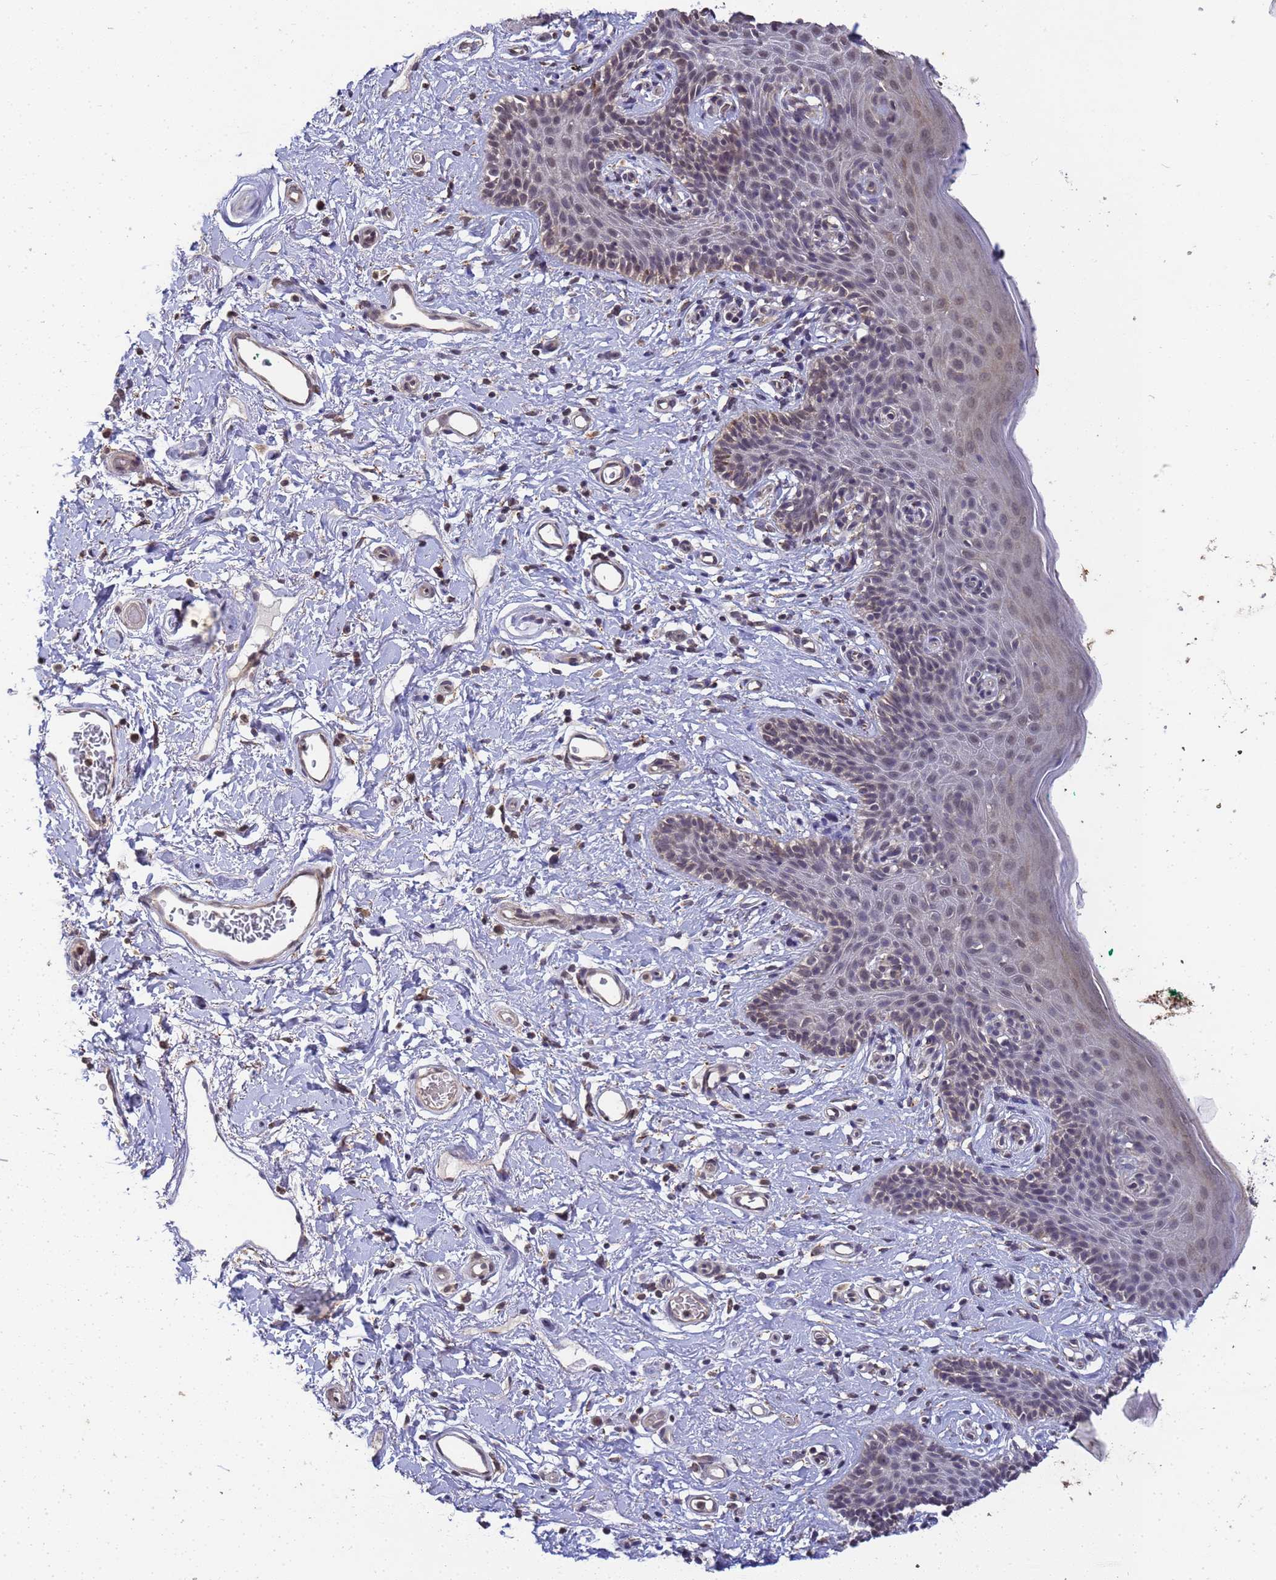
{"staining": {"intensity": "weak", "quantity": "<25%", "location": "nuclear"}, "tissue": "skin", "cell_type": "Epidermal cells", "image_type": "normal", "snomed": [{"axis": "morphology", "description": "Normal tissue, NOS"}, {"axis": "topography", "description": "Vulva"}], "caption": "Protein analysis of unremarkable skin shows no significant staining in epidermal cells. Brightfield microscopy of immunohistochemistry stained with DAB (brown) and hematoxylin (blue), captured at high magnification.", "gene": "MYL7", "patient": {"sex": "female", "age": 66}}